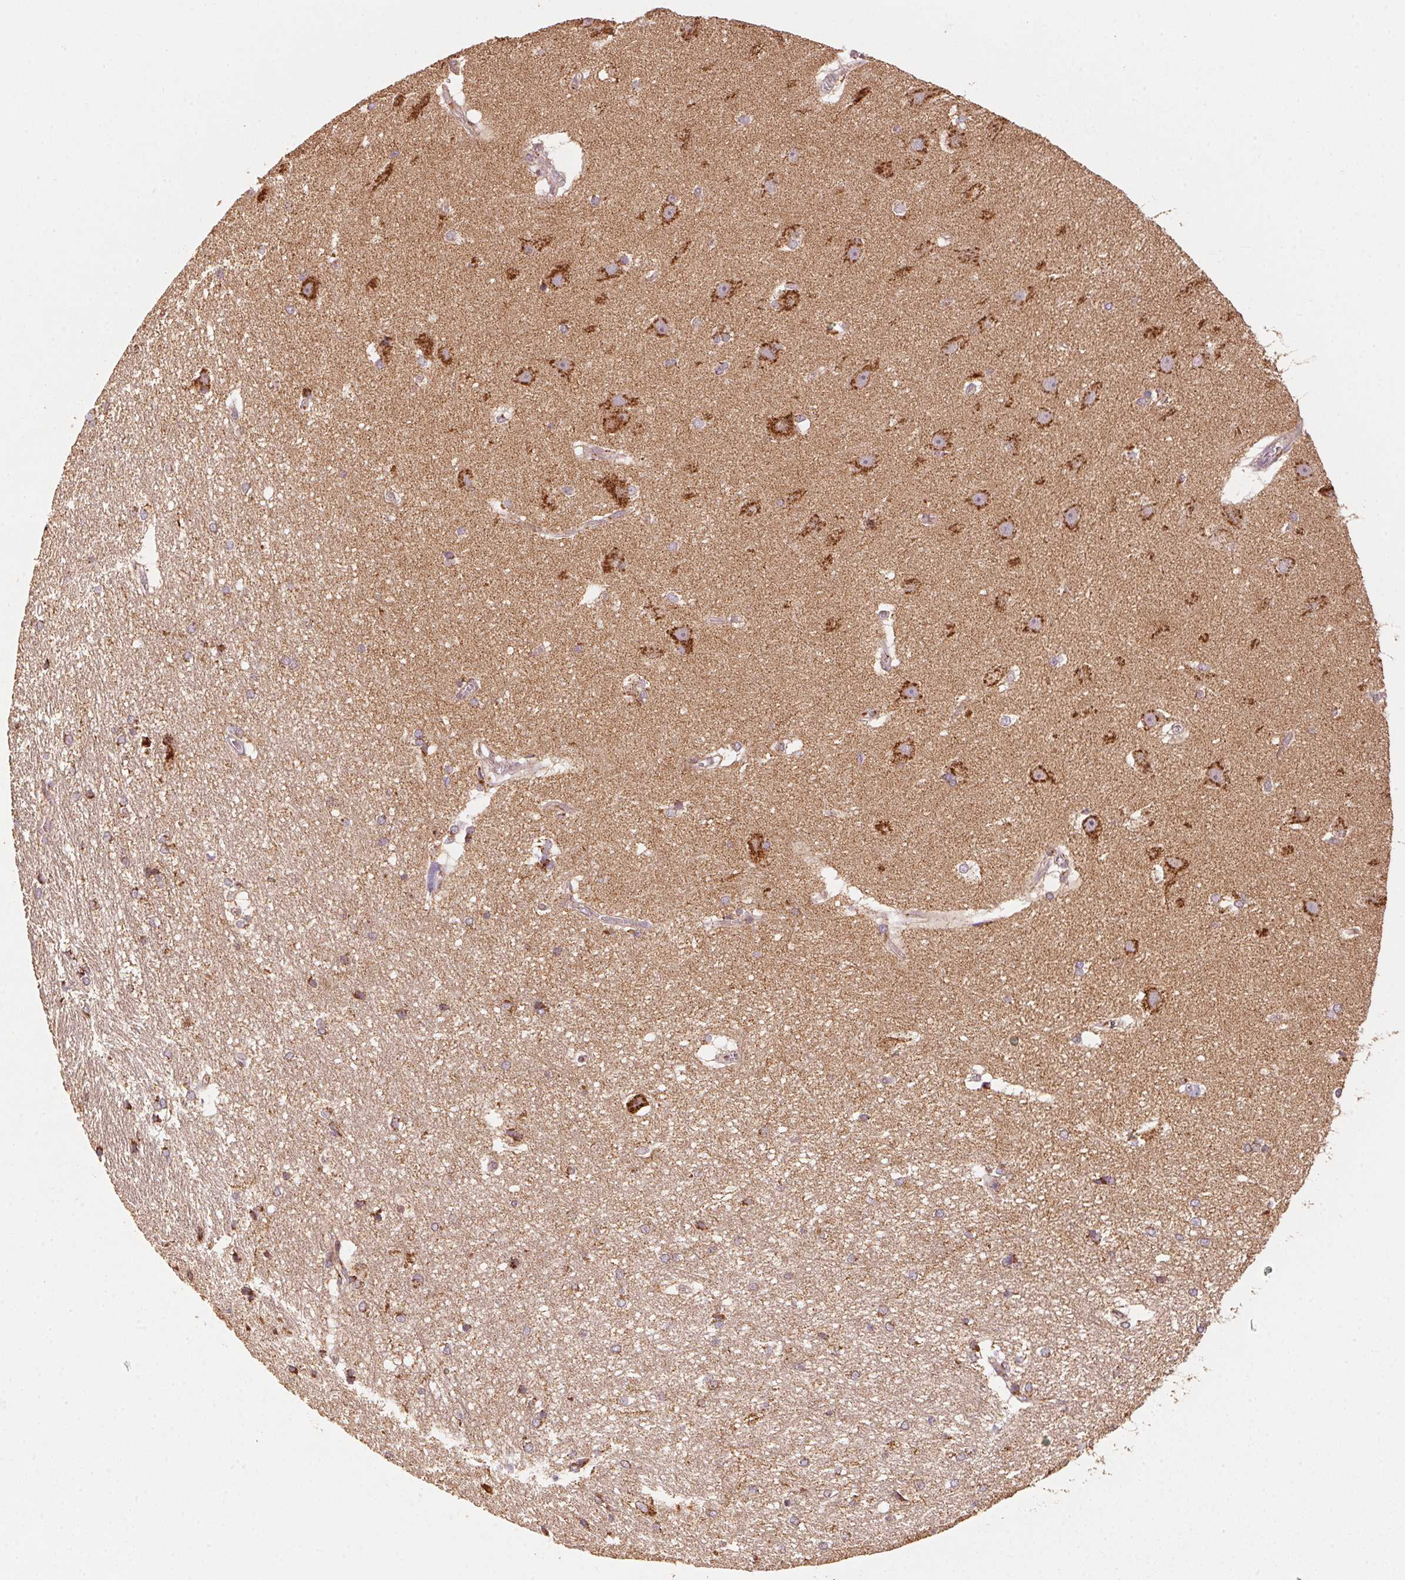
{"staining": {"intensity": "strong", "quantity": "25%-75%", "location": "cytoplasmic/membranous"}, "tissue": "hippocampus", "cell_type": "Glial cells", "image_type": "normal", "snomed": [{"axis": "morphology", "description": "Normal tissue, NOS"}, {"axis": "topography", "description": "Cerebral cortex"}, {"axis": "topography", "description": "Hippocampus"}], "caption": "Brown immunohistochemical staining in unremarkable human hippocampus reveals strong cytoplasmic/membranous positivity in approximately 25%-75% of glial cells. The protein of interest is shown in brown color, while the nuclei are stained blue.", "gene": "TOMM70", "patient": {"sex": "female", "age": 19}}